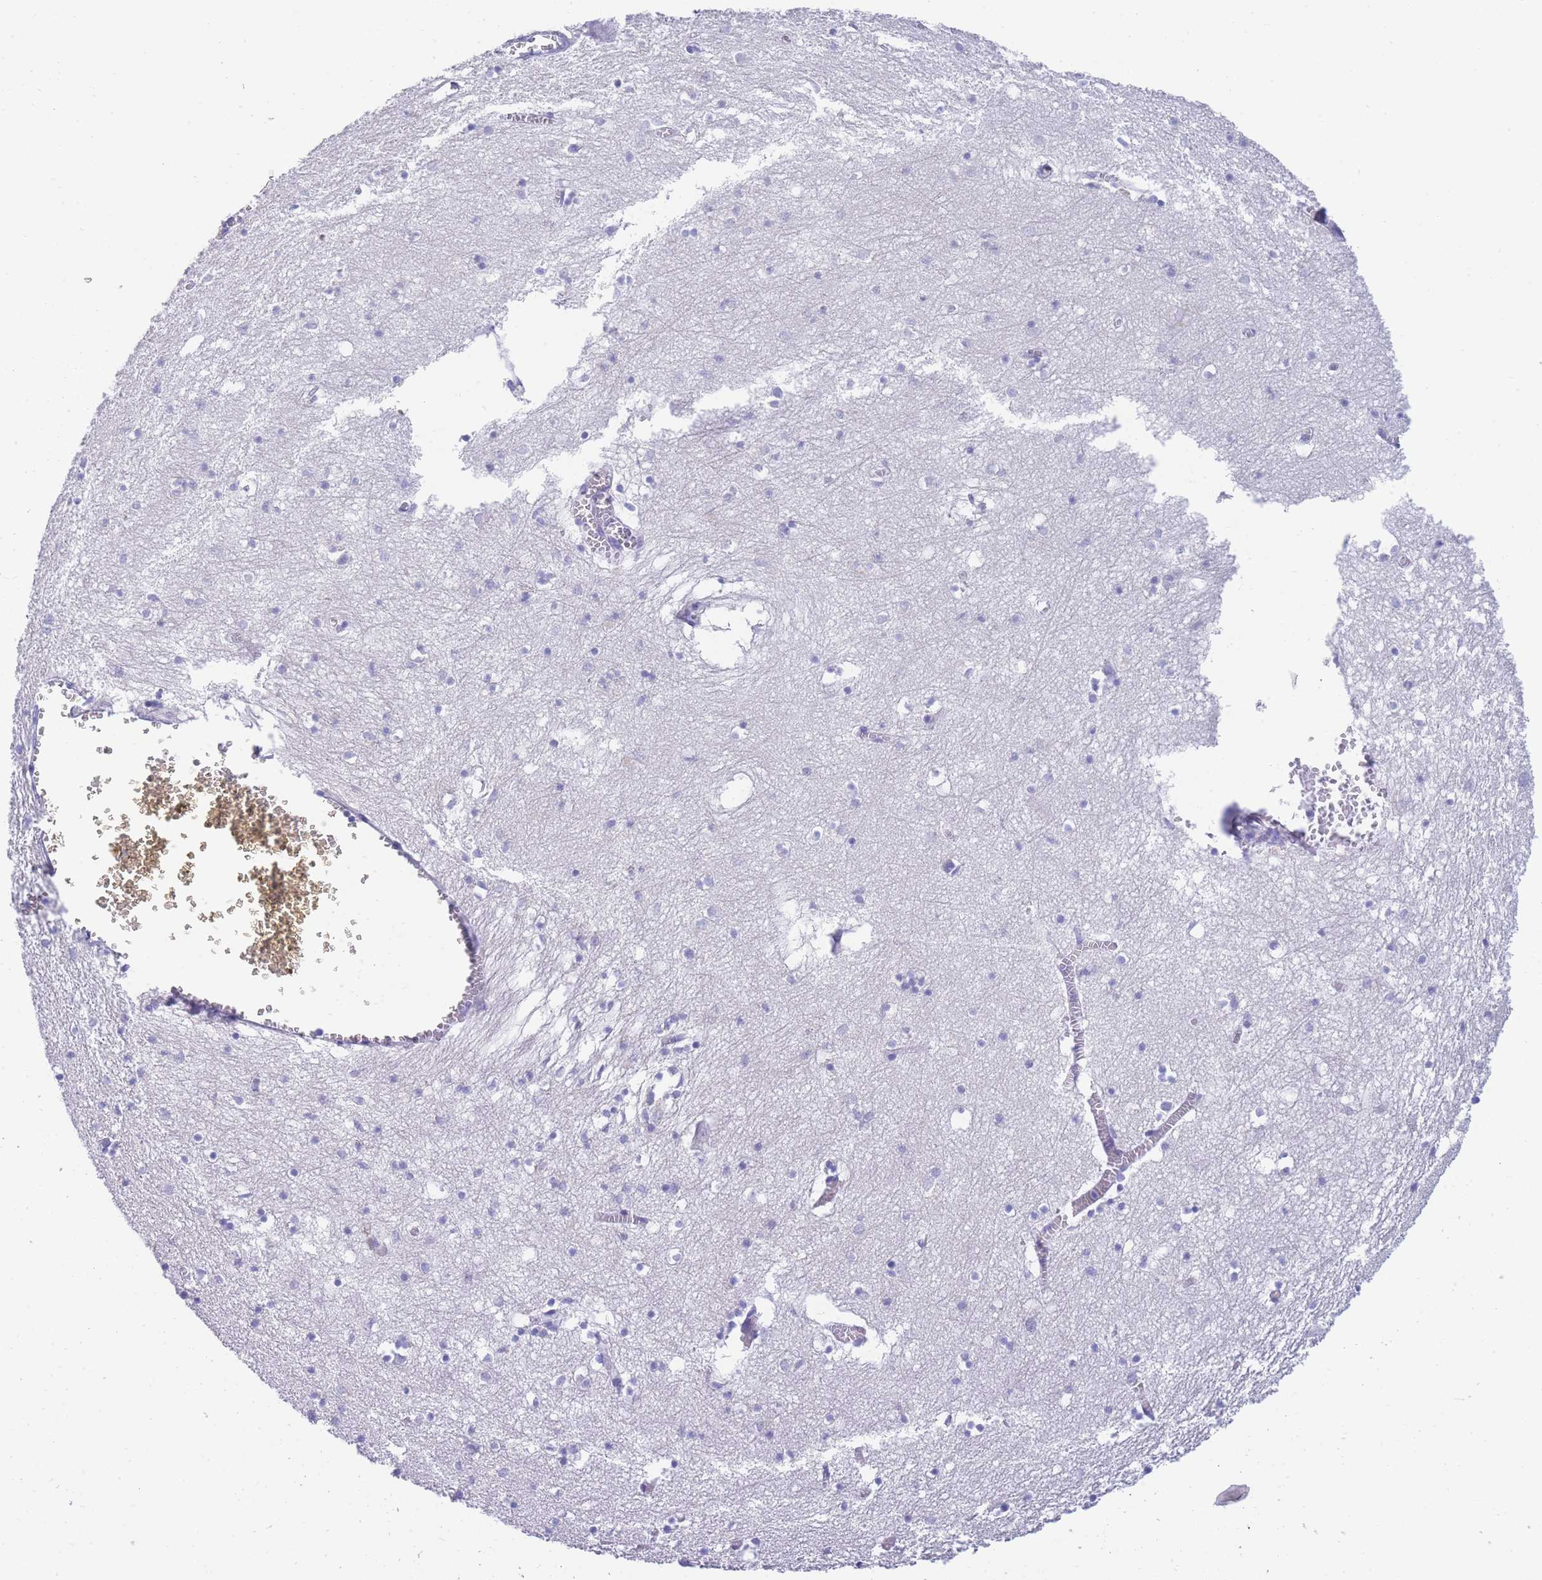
{"staining": {"intensity": "negative", "quantity": "none", "location": "none"}, "tissue": "hippocampus", "cell_type": "Glial cells", "image_type": "normal", "snomed": [{"axis": "morphology", "description": "Normal tissue, NOS"}, {"axis": "topography", "description": "Hippocampus"}], "caption": "DAB (3,3'-diaminobenzidine) immunohistochemical staining of normal human hippocampus demonstrates no significant staining in glial cells.", "gene": "LRRC37A2", "patient": {"sex": "male", "age": 70}}